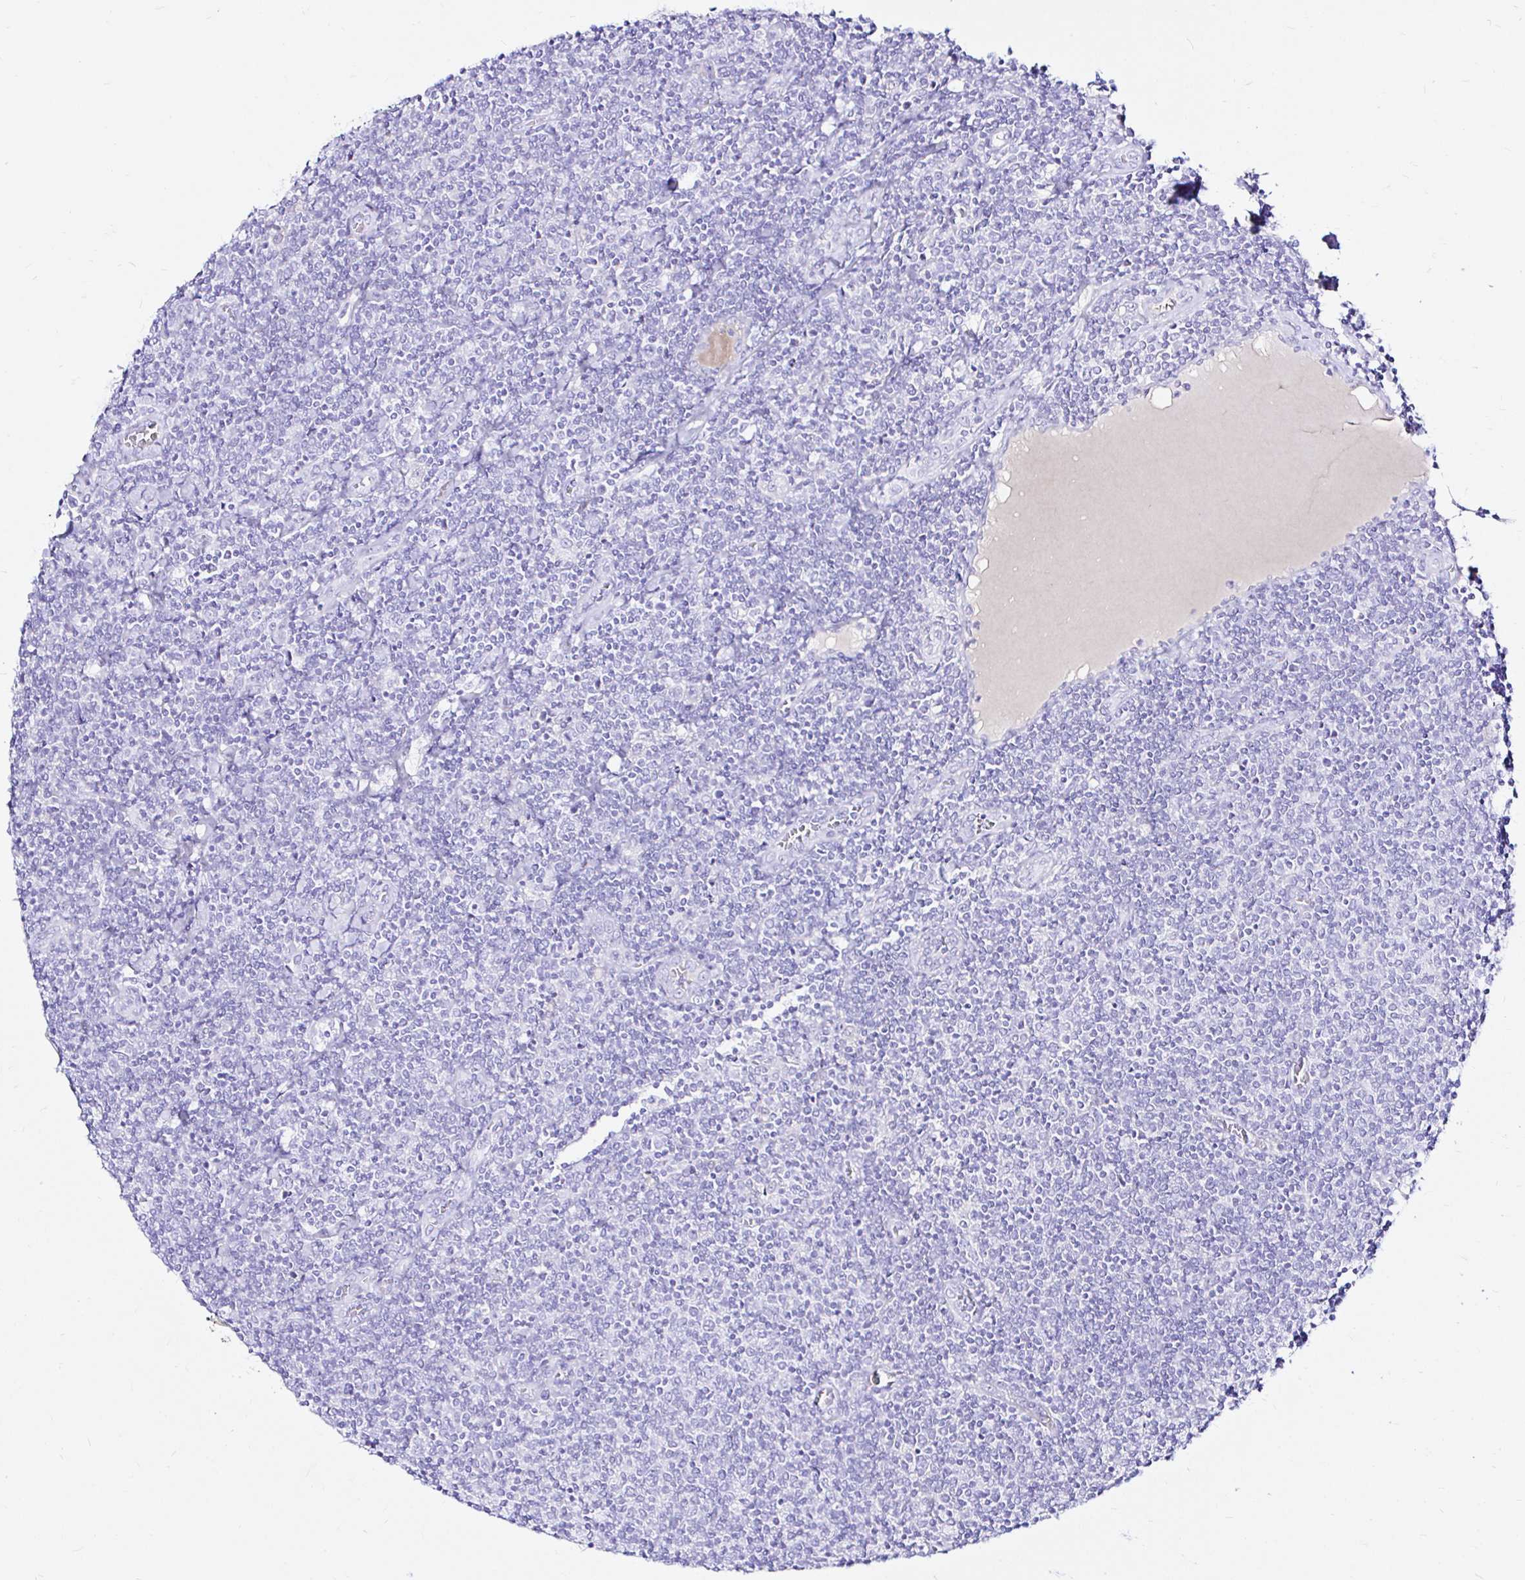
{"staining": {"intensity": "negative", "quantity": "none", "location": "none"}, "tissue": "lymphoma", "cell_type": "Tumor cells", "image_type": "cancer", "snomed": [{"axis": "morphology", "description": "Malignant lymphoma, non-Hodgkin's type, Low grade"}, {"axis": "topography", "description": "Lymph node"}], "caption": "Immunohistochemistry histopathology image of malignant lymphoma, non-Hodgkin's type (low-grade) stained for a protein (brown), which shows no staining in tumor cells.", "gene": "ZNF432", "patient": {"sex": "male", "age": 52}}